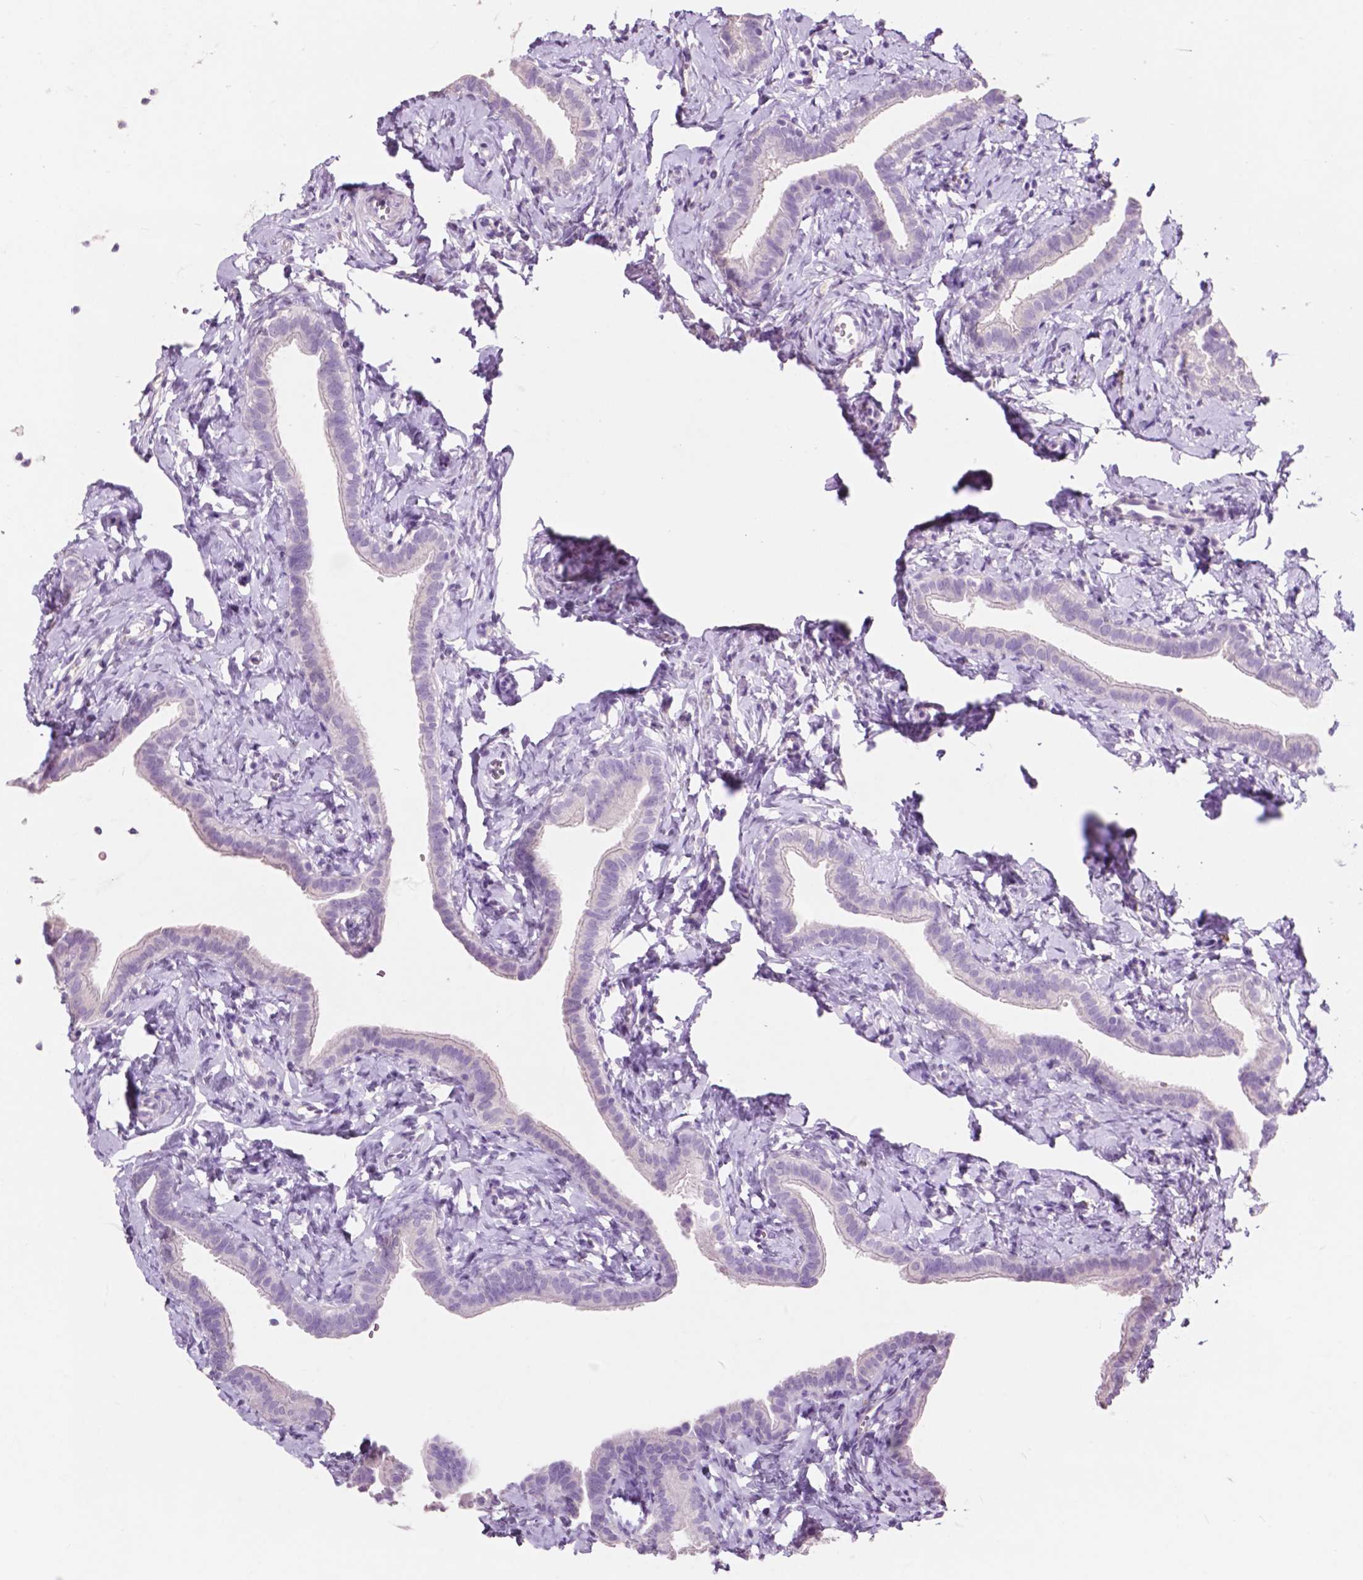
{"staining": {"intensity": "negative", "quantity": "none", "location": "none"}, "tissue": "fallopian tube", "cell_type": "Glandular cells", "image_type": "normal", "snomed": [{"axis": "morphology", "description": "Normal tissue, NOS"}, {"axis": "topography", "description": "Fallopian tube"}], "caption": "The histopathology image displays no significant staining in glandular cells of fallopian tube.", "gene": "IDO1", "patient": {"sex": "female", "age": 41}}